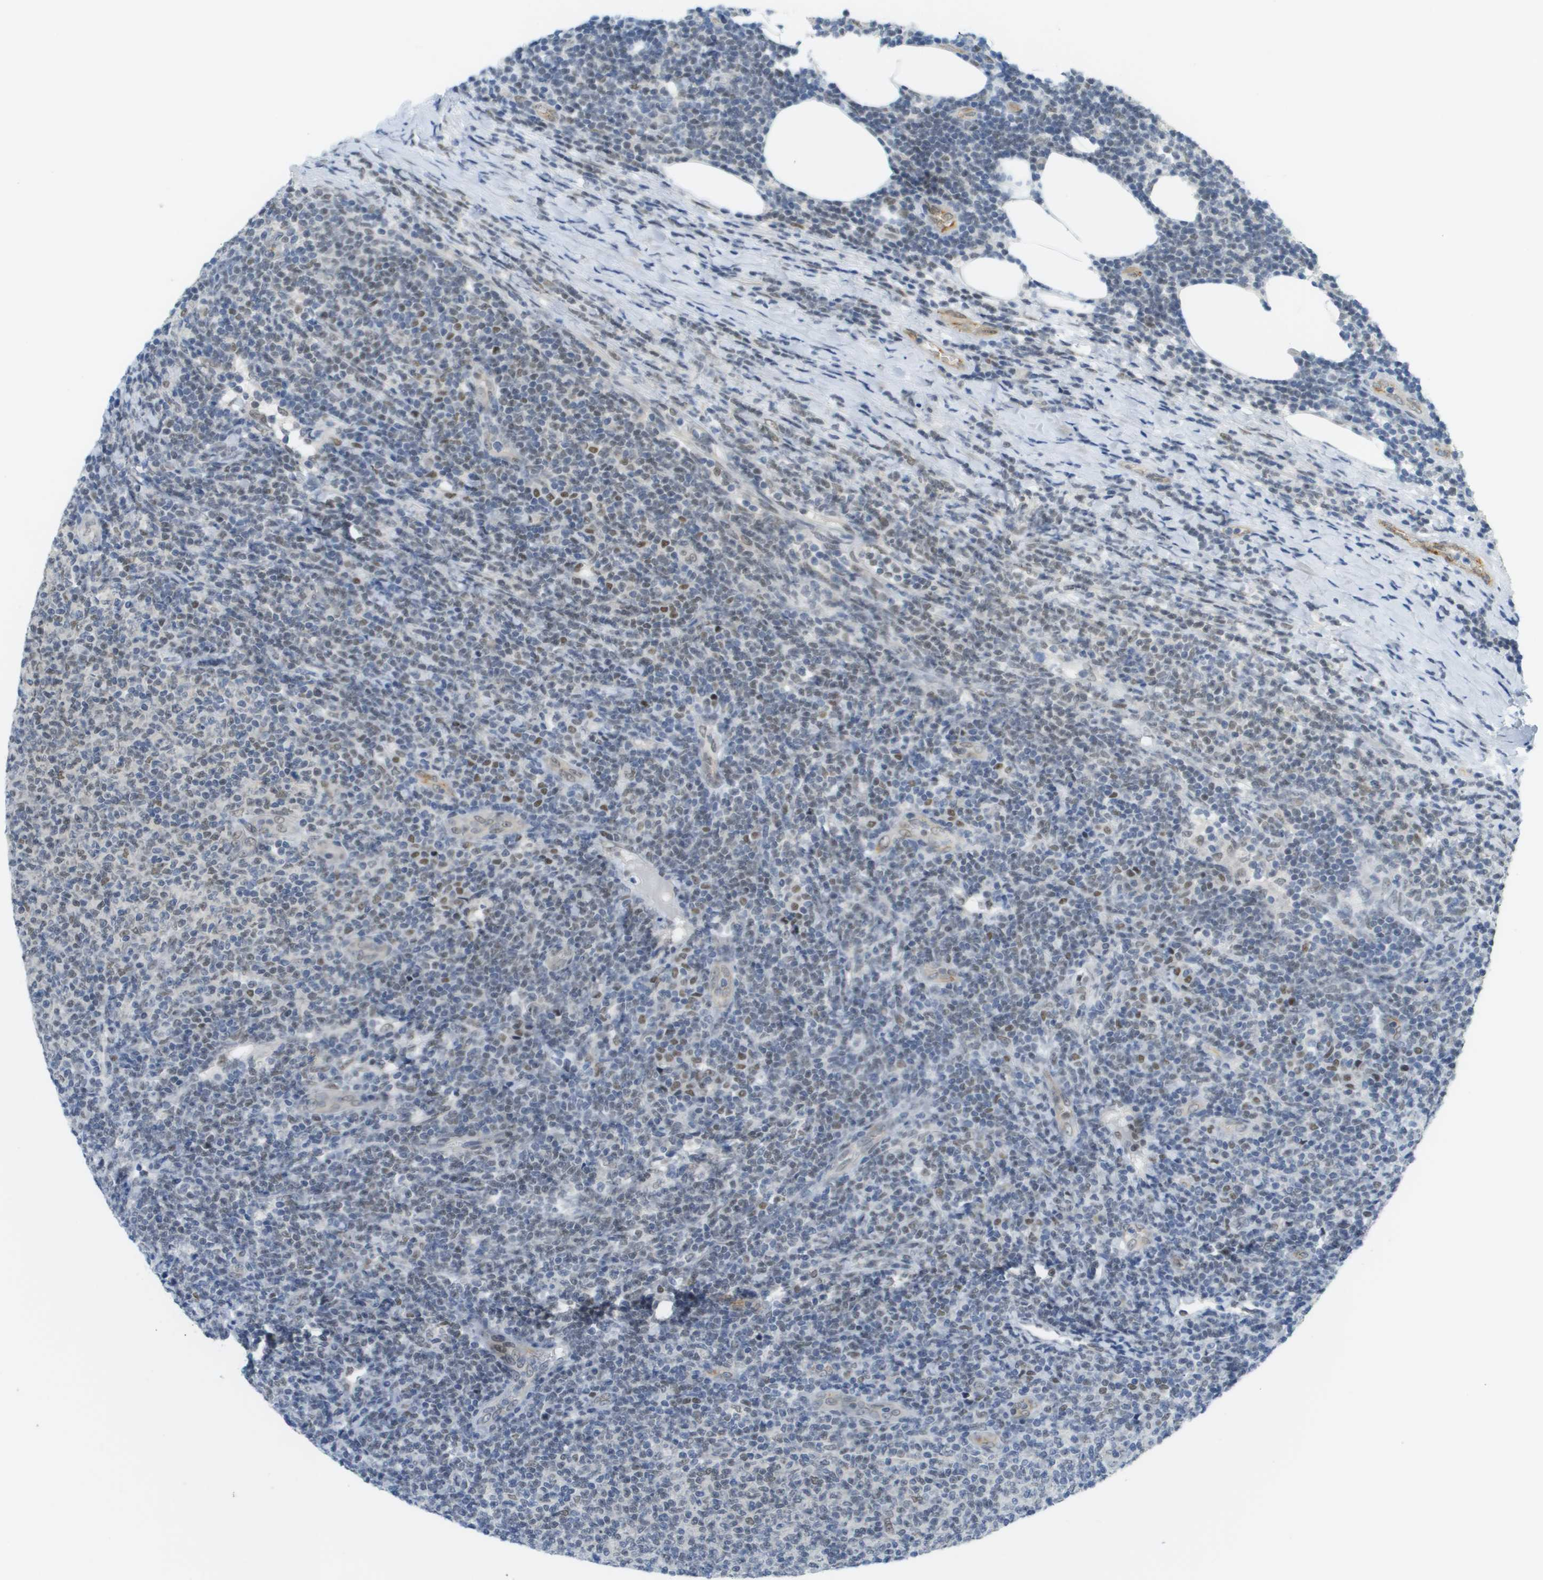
{"staining": {"intensity": "weak", "quantity": "25%-75%", "location": "nuclear"}, "tissue": "lymphoma", "cell_type": "Tumor cells", "image_type": "cancer", "snomed": [{"axis": "morphology", "description": "Malignant lymphoma, non-Hodgkin's type, Low grade"}, {"axis": "topography", "description": "Lymph node"}], "caption": "This is a micrograph of IHC staining of low-grade malignant lymphoma, non-Hodgkin's type, which shows weak positivity in the nuclear of tumor cells.", "gene": "ARID1B", "patient": {"sex": "male", "age": 66}}